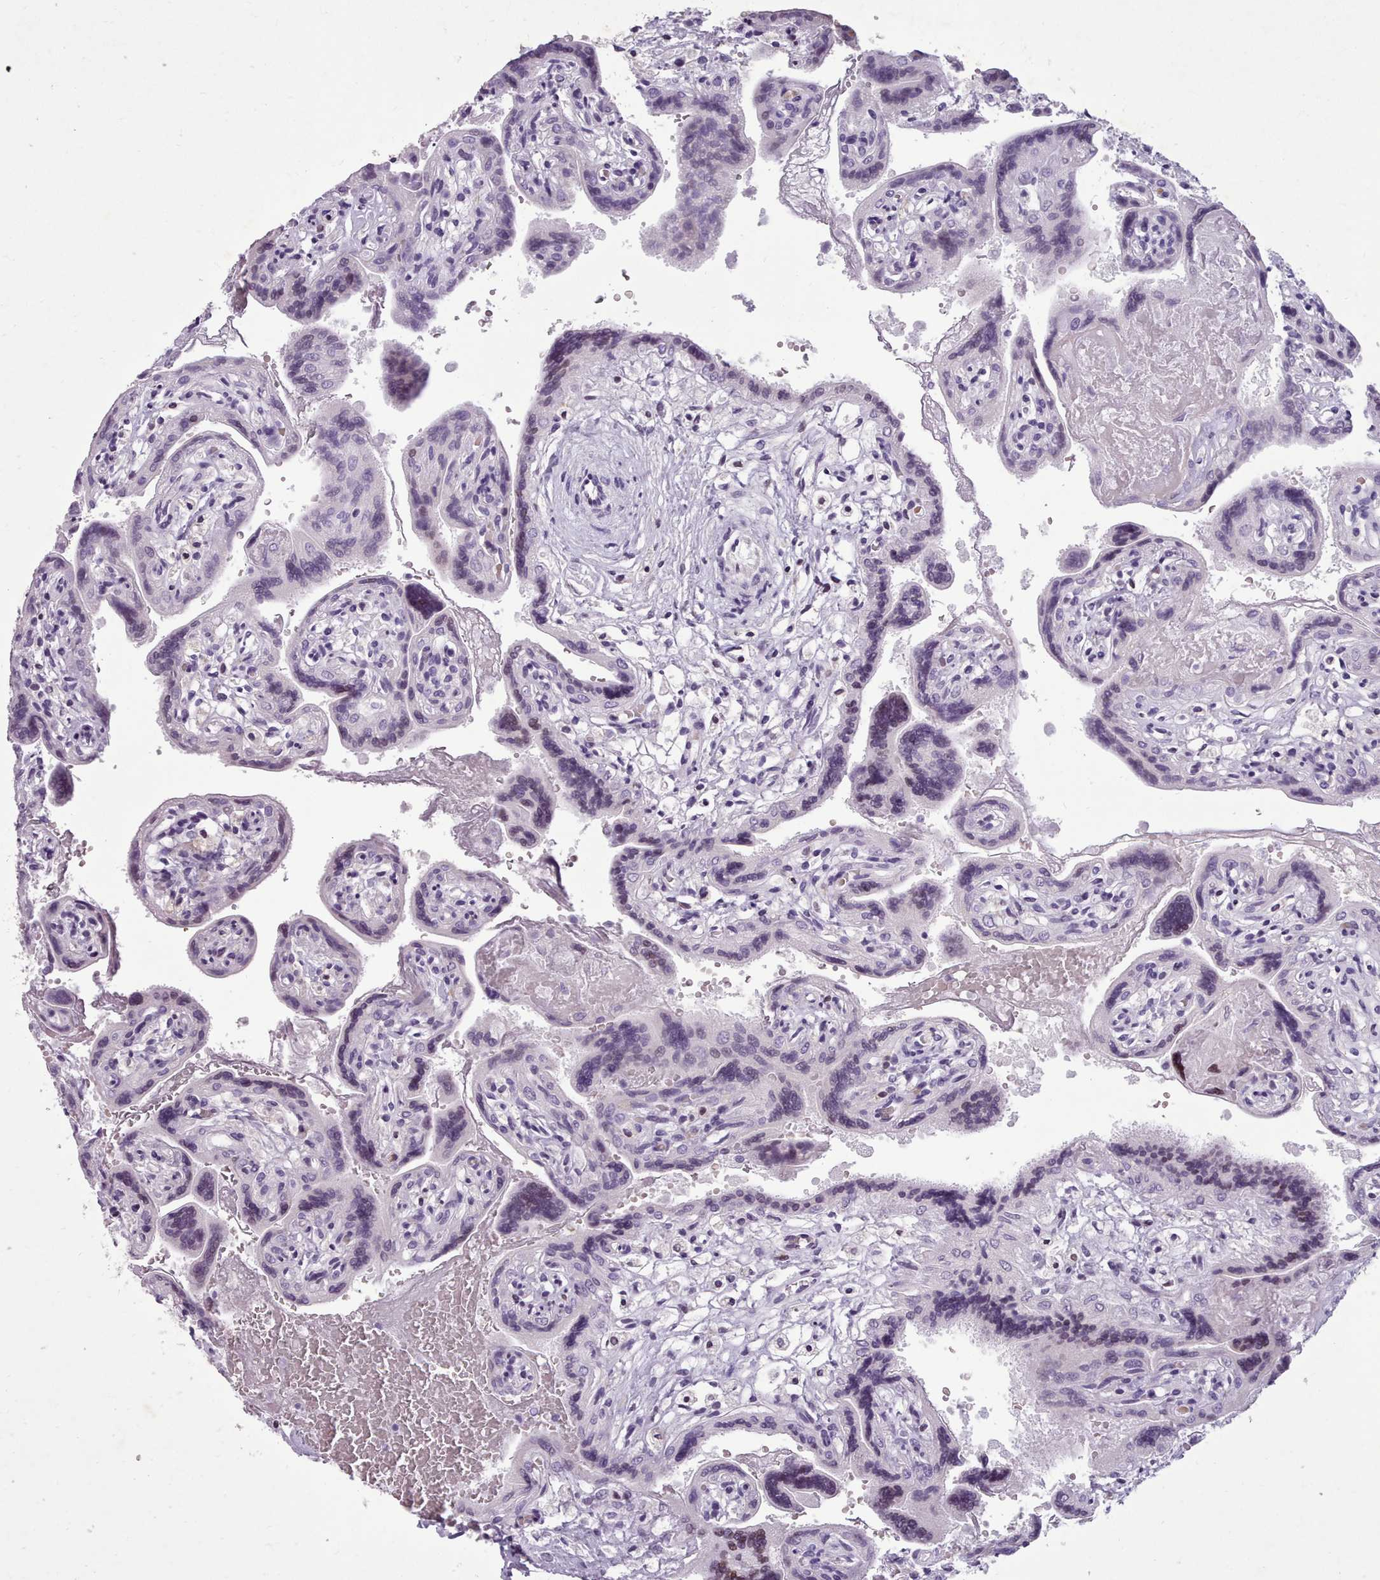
{"staining": {"intensity": "moderate", "quantity": "25%-75%", "location": "nuclear"}, "tissue": "placenta", "cell_type": "Decidual cells", "image_type": "normal", "snomed": [{"axis": "morphology", "description": "Normal tissue, NOS"}, {"axis": "topography", "description": "Placenta"}], "caption": "Protein staining shows moderate nuclear positivity in approximately 25%-75% of decidual cells in normal placenta.", "gene": "KCNT2", "patient": {"sex": "female", "age": 37}}